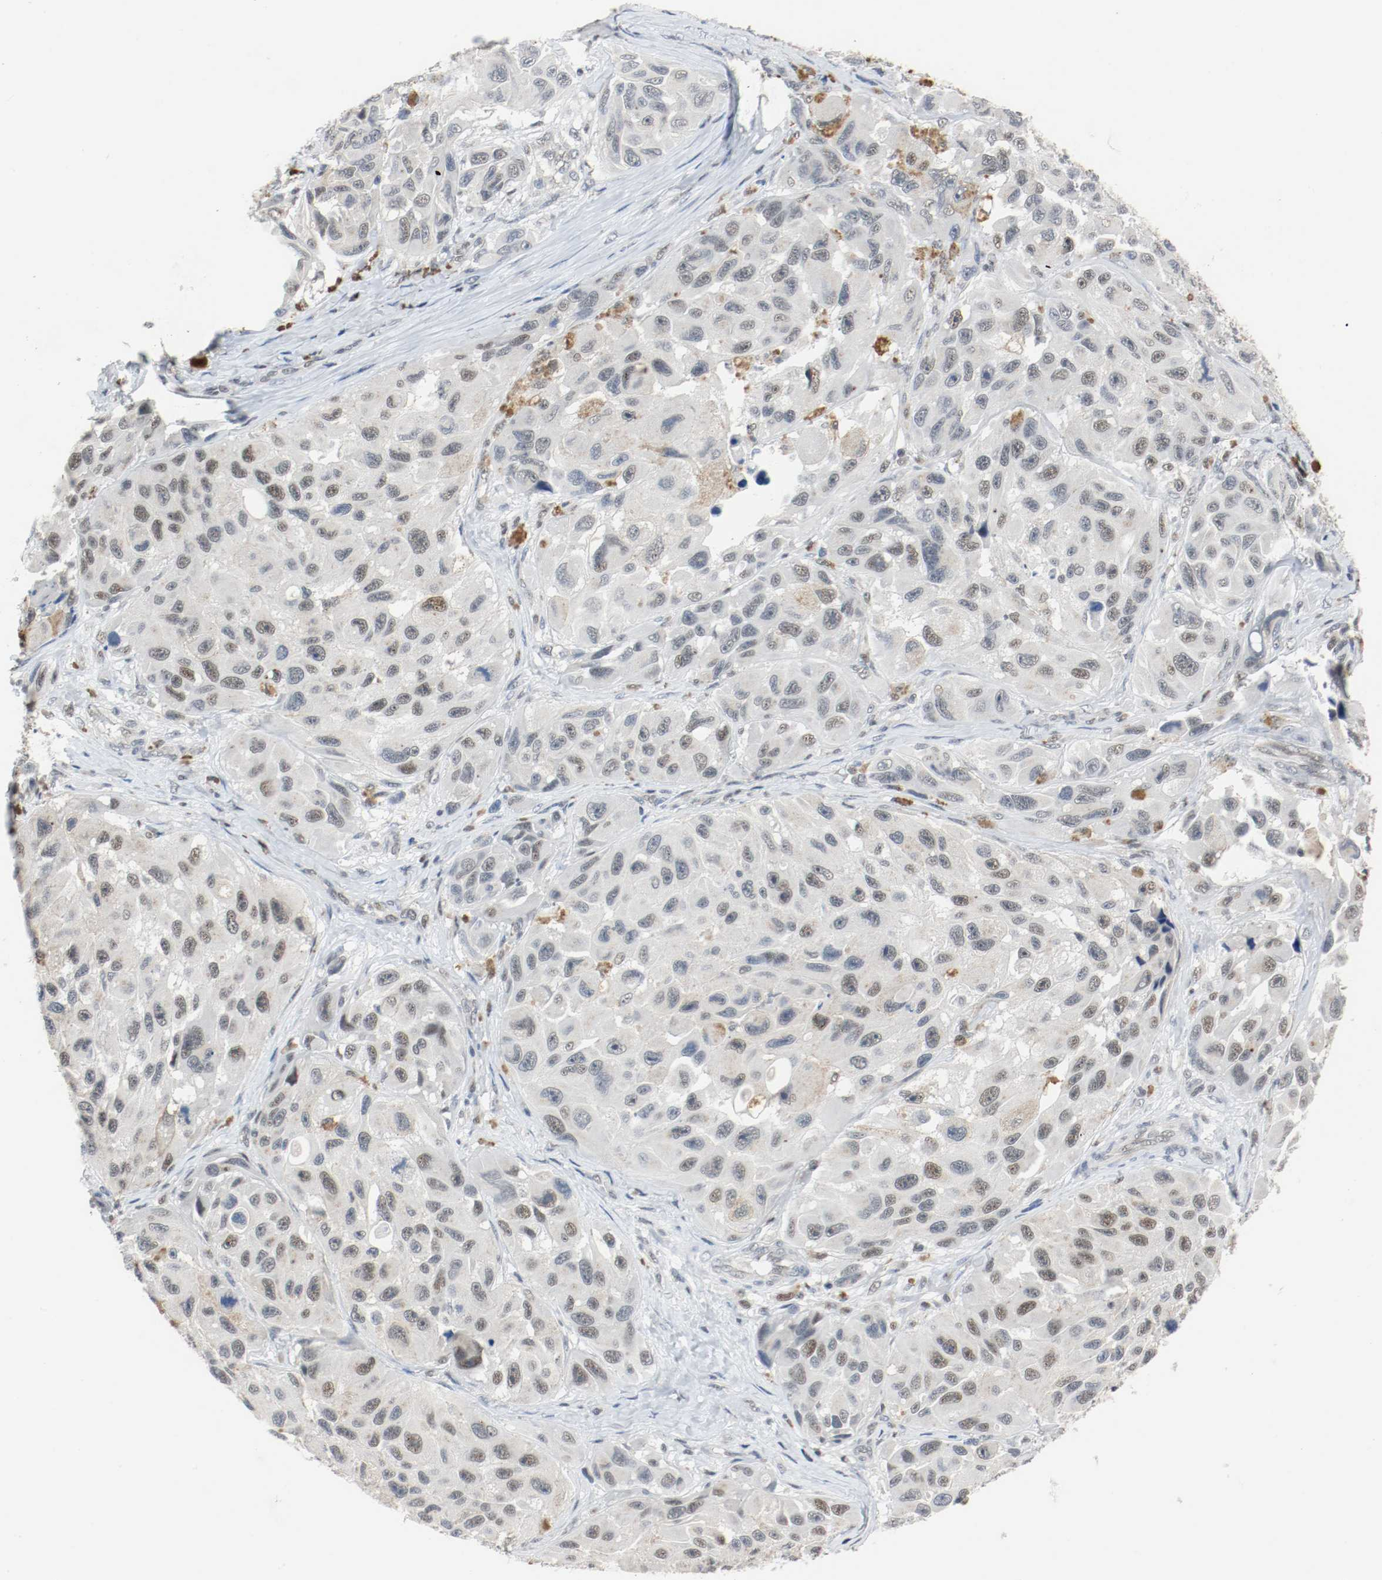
{"staining": {"intensity": "weak", "quantity": "<25%", "location": "nuclear"}, "tissue": "melanoma", "cell_type": "Tumor cells", "image_type": "cancer", "snomed": [{"axis": "morphology", "description": "Malignant melanoma, NOS"}, {"axis": "topography", "description": "Skin"}], "caption": "Tumor cells are negative for brown protein staining in malignant melanoma.", "gene": "ASH1L", "patient": {"sex": "female", "age": 73}}